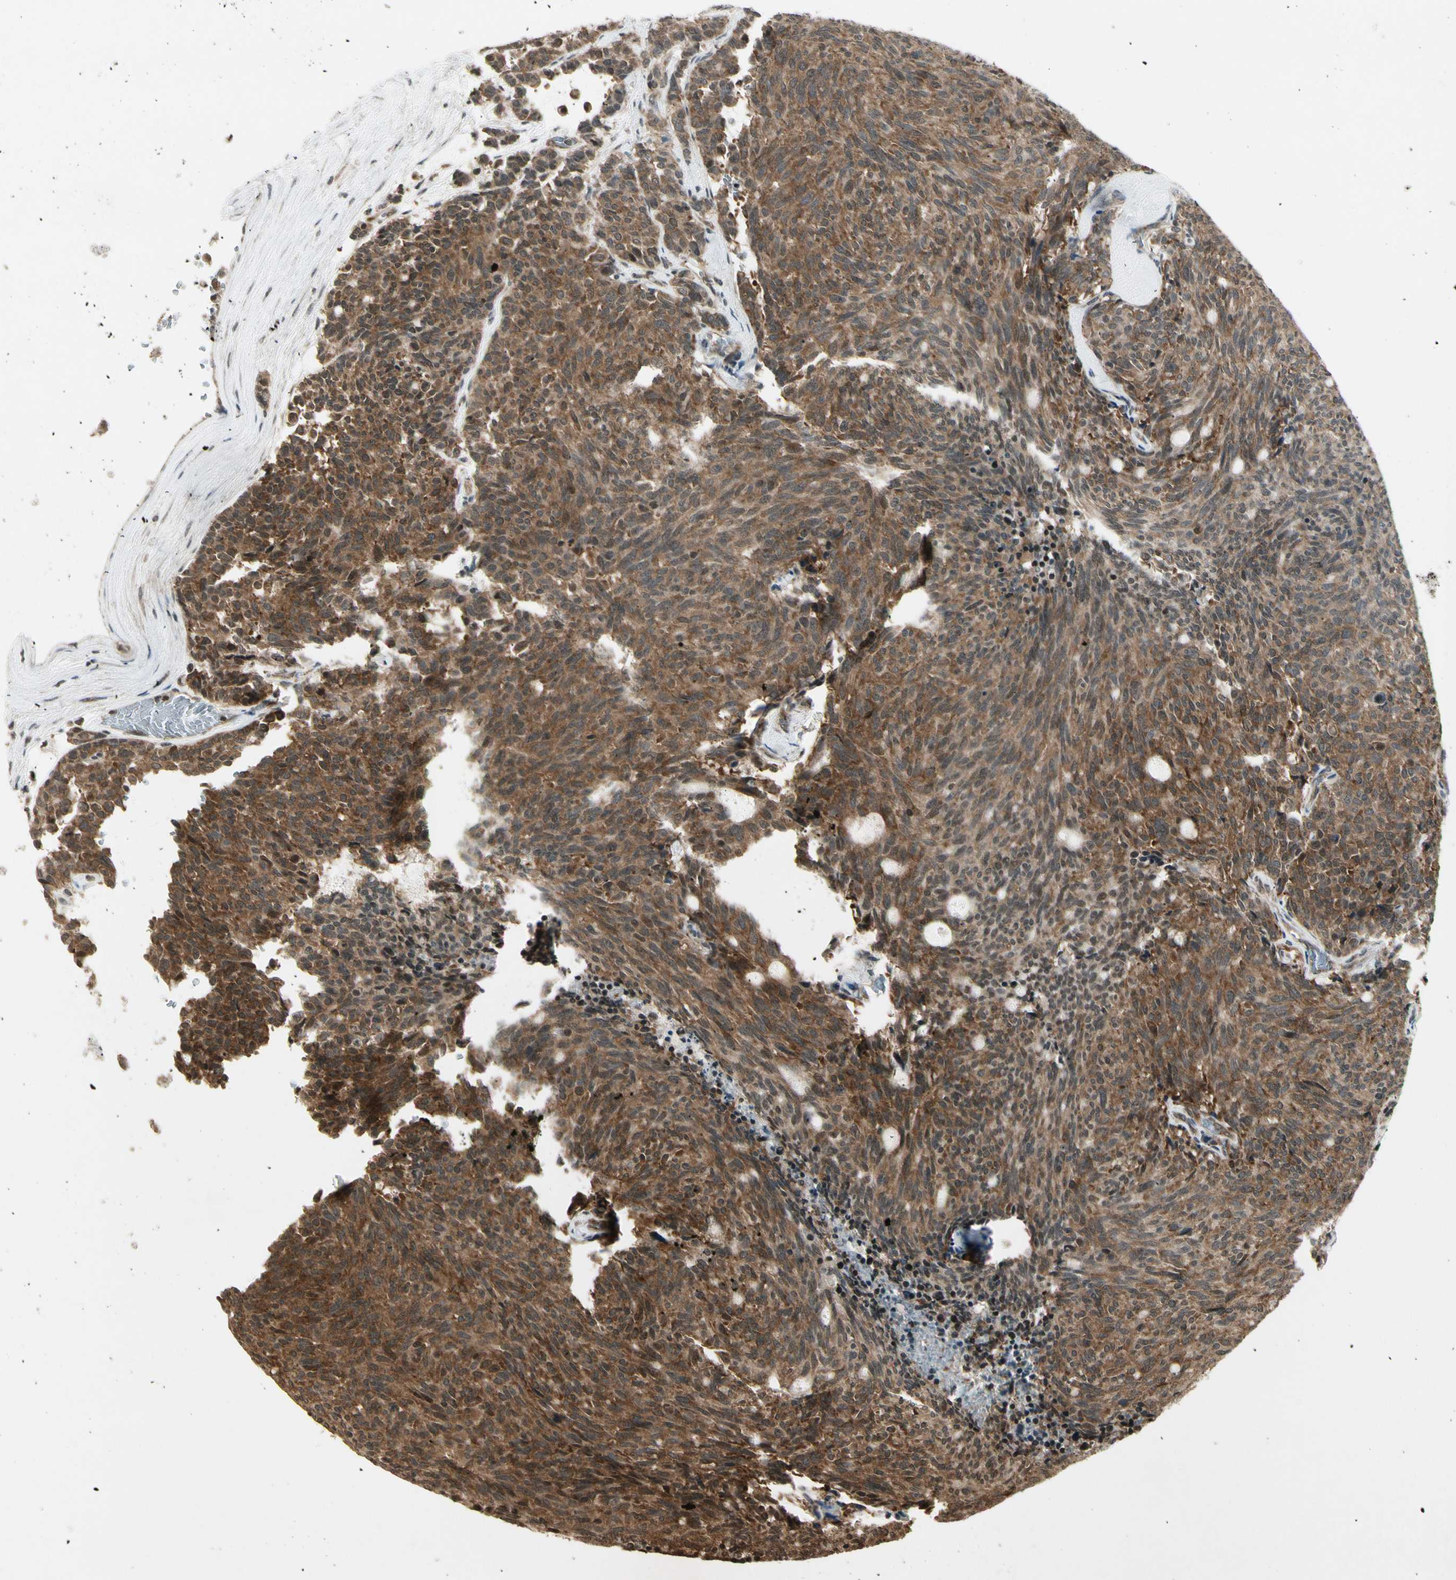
{"staining": {"intensity": "moderate", "quantity": ">75%", "location": "cytoplasmic/membranous"}, "tissue": "carcinoid", "cell_type": "Tumor cells", "image_type": "cancer", "snomed": [{"axis": "morphology", "description": "Carcinoid, malignant, NOS"}, {"axis": "topography", "description": "Pancreas"}], "caption": "A medium amount of moderate cytoplasmic/membranous expression is appreciated in approximately >75% of tumor cells in carcinoid (malignant) tissue. The protein of interest is shown in brown color, while the nuclei are stained blue.", "gene": "SMN2", "patient": {"sex": "female", "age": 54}}